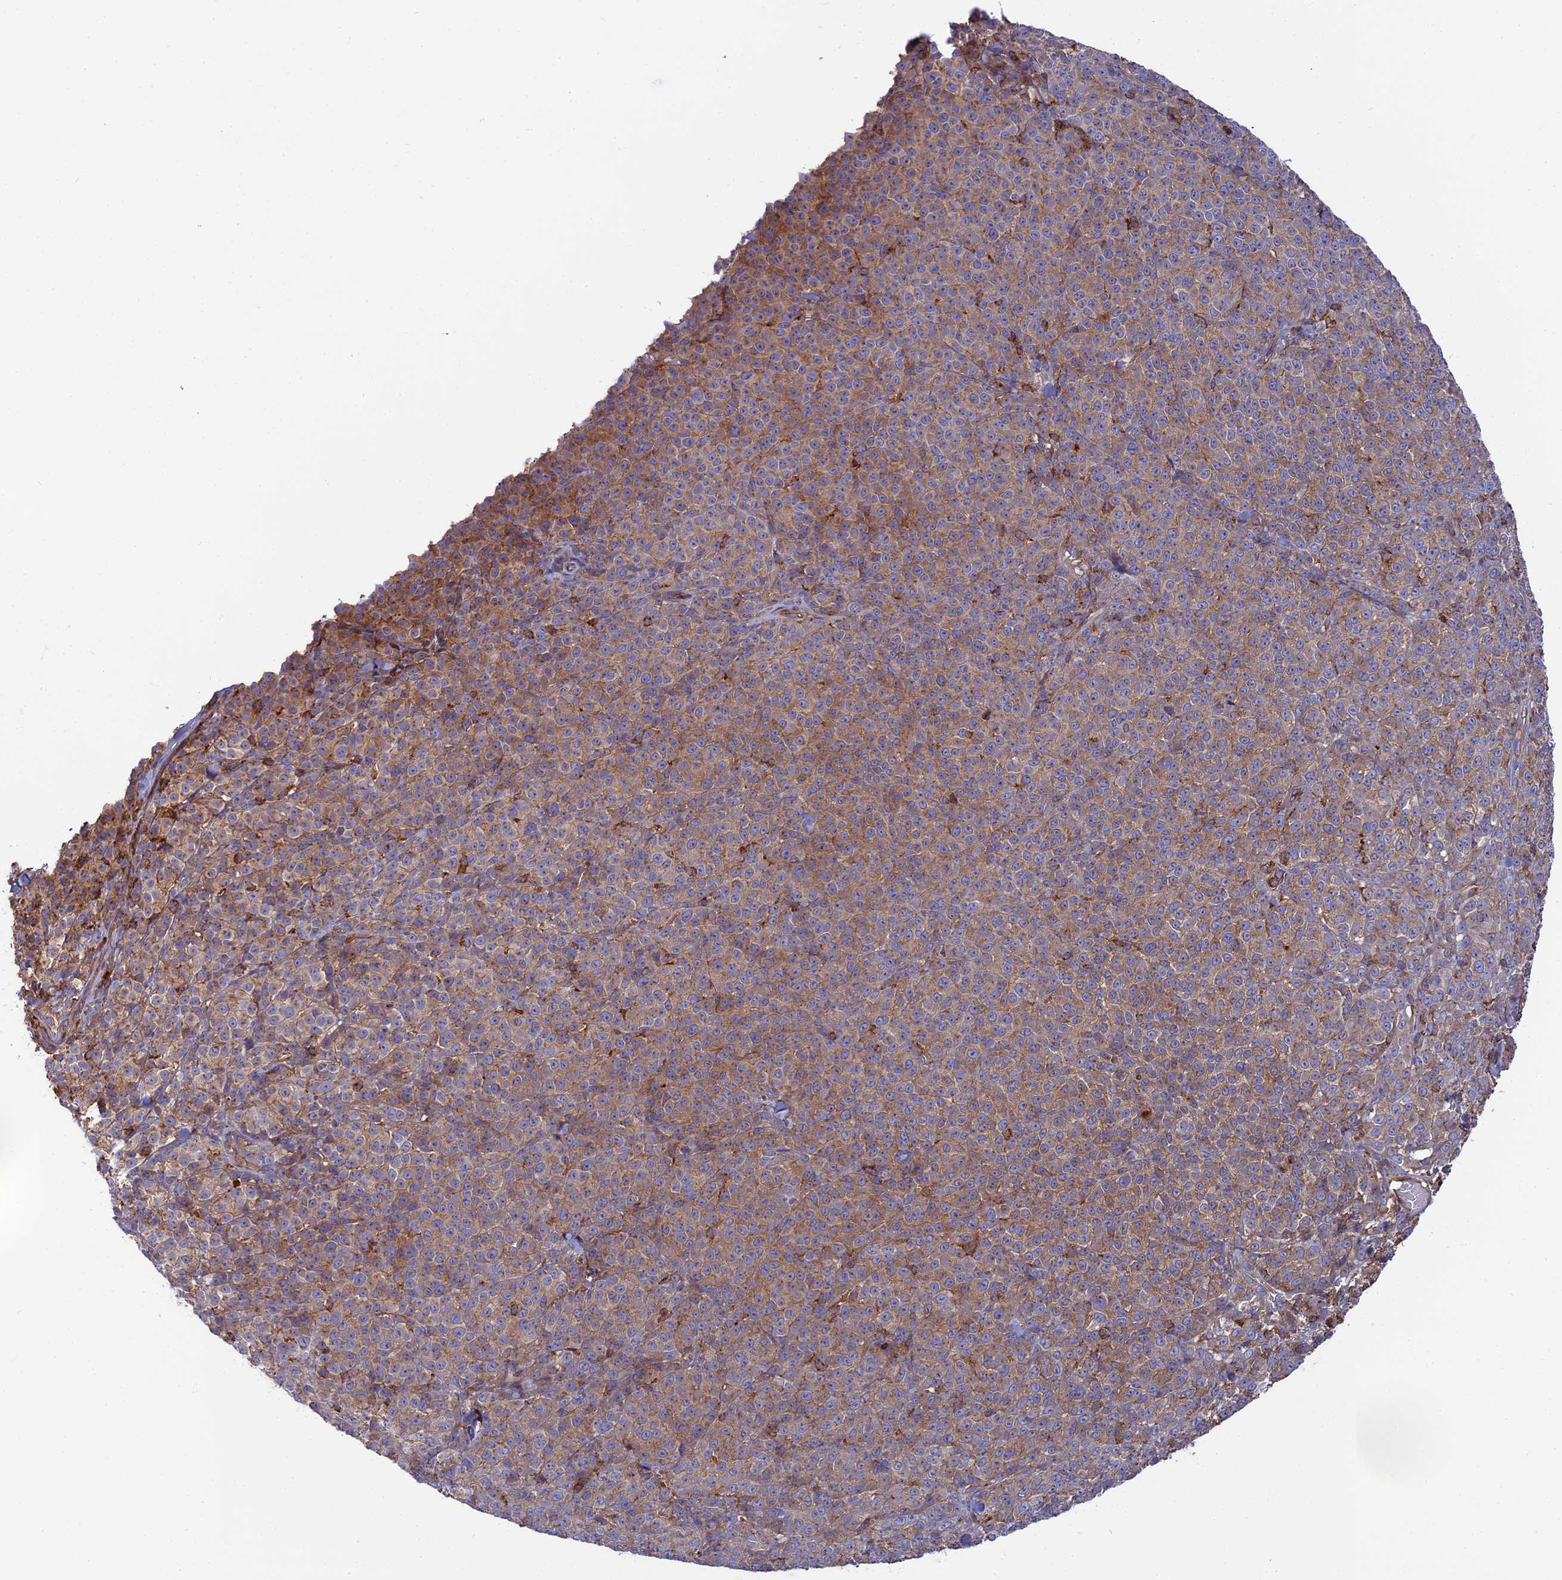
{"staining": {"intensity": "weak", "quantity": ">75%", "location": "cytoplasmic/membranous"}, "tissue": "melanoma", "cell_type": "Tumor cells", "image_type": "cancer", "snomed": [{"axis": "morphology", "description": "Normal tissue, NOS"}, {"axis": "morphology", "description": "Malignant melanoma, NOS"}, {"axis": "topography", "description": "Skin"}], "caption": "This is an image of IHC staining of malignant melanoma, which shows weak staining in the cytoplasmic/membranous of tumor cells.", "gene": "LNPEP", "patient": {"sex": "female", "age": 34}}